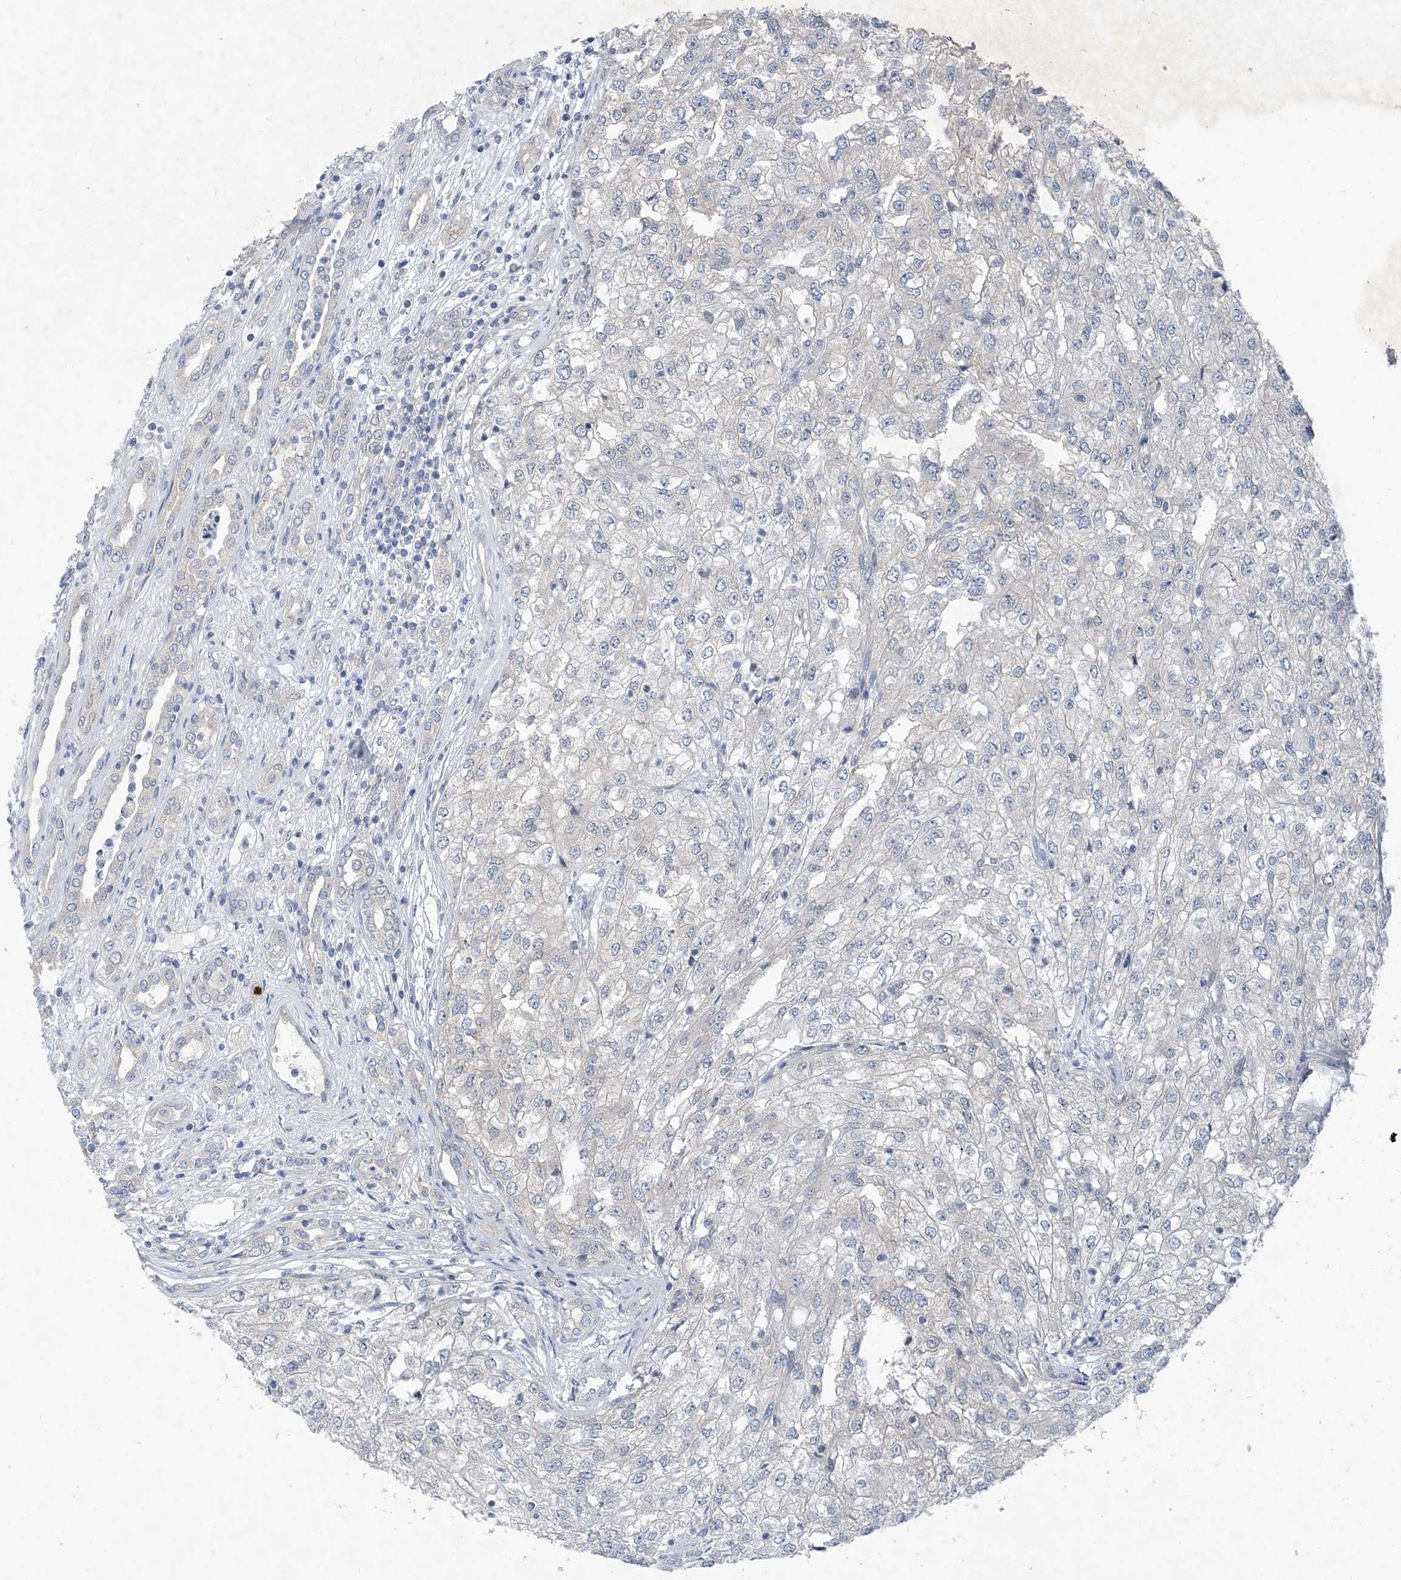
{"staining": {"intensity": "negative", "quantity": "none", "location": "none"}, "tissue": "renal cancer", "cell_type": "Tumor cells", "image_type": "cancer", "snomed": [{"axis": "morphology", "description": "Adenocarcinoma, NOS"}, {"axis": "topography", "description": "Kidney"}], "caption": "Renal cancer (adenocarcinoma) was stained to show a protein in brown. There is no significant expression in tumor cells. The staining is performed using DAB brown chromogen with nuclei counter-stained in using hematoxylin.", "gene": "HIKESHI", "patient": {"sex": "female", "age": 54}}